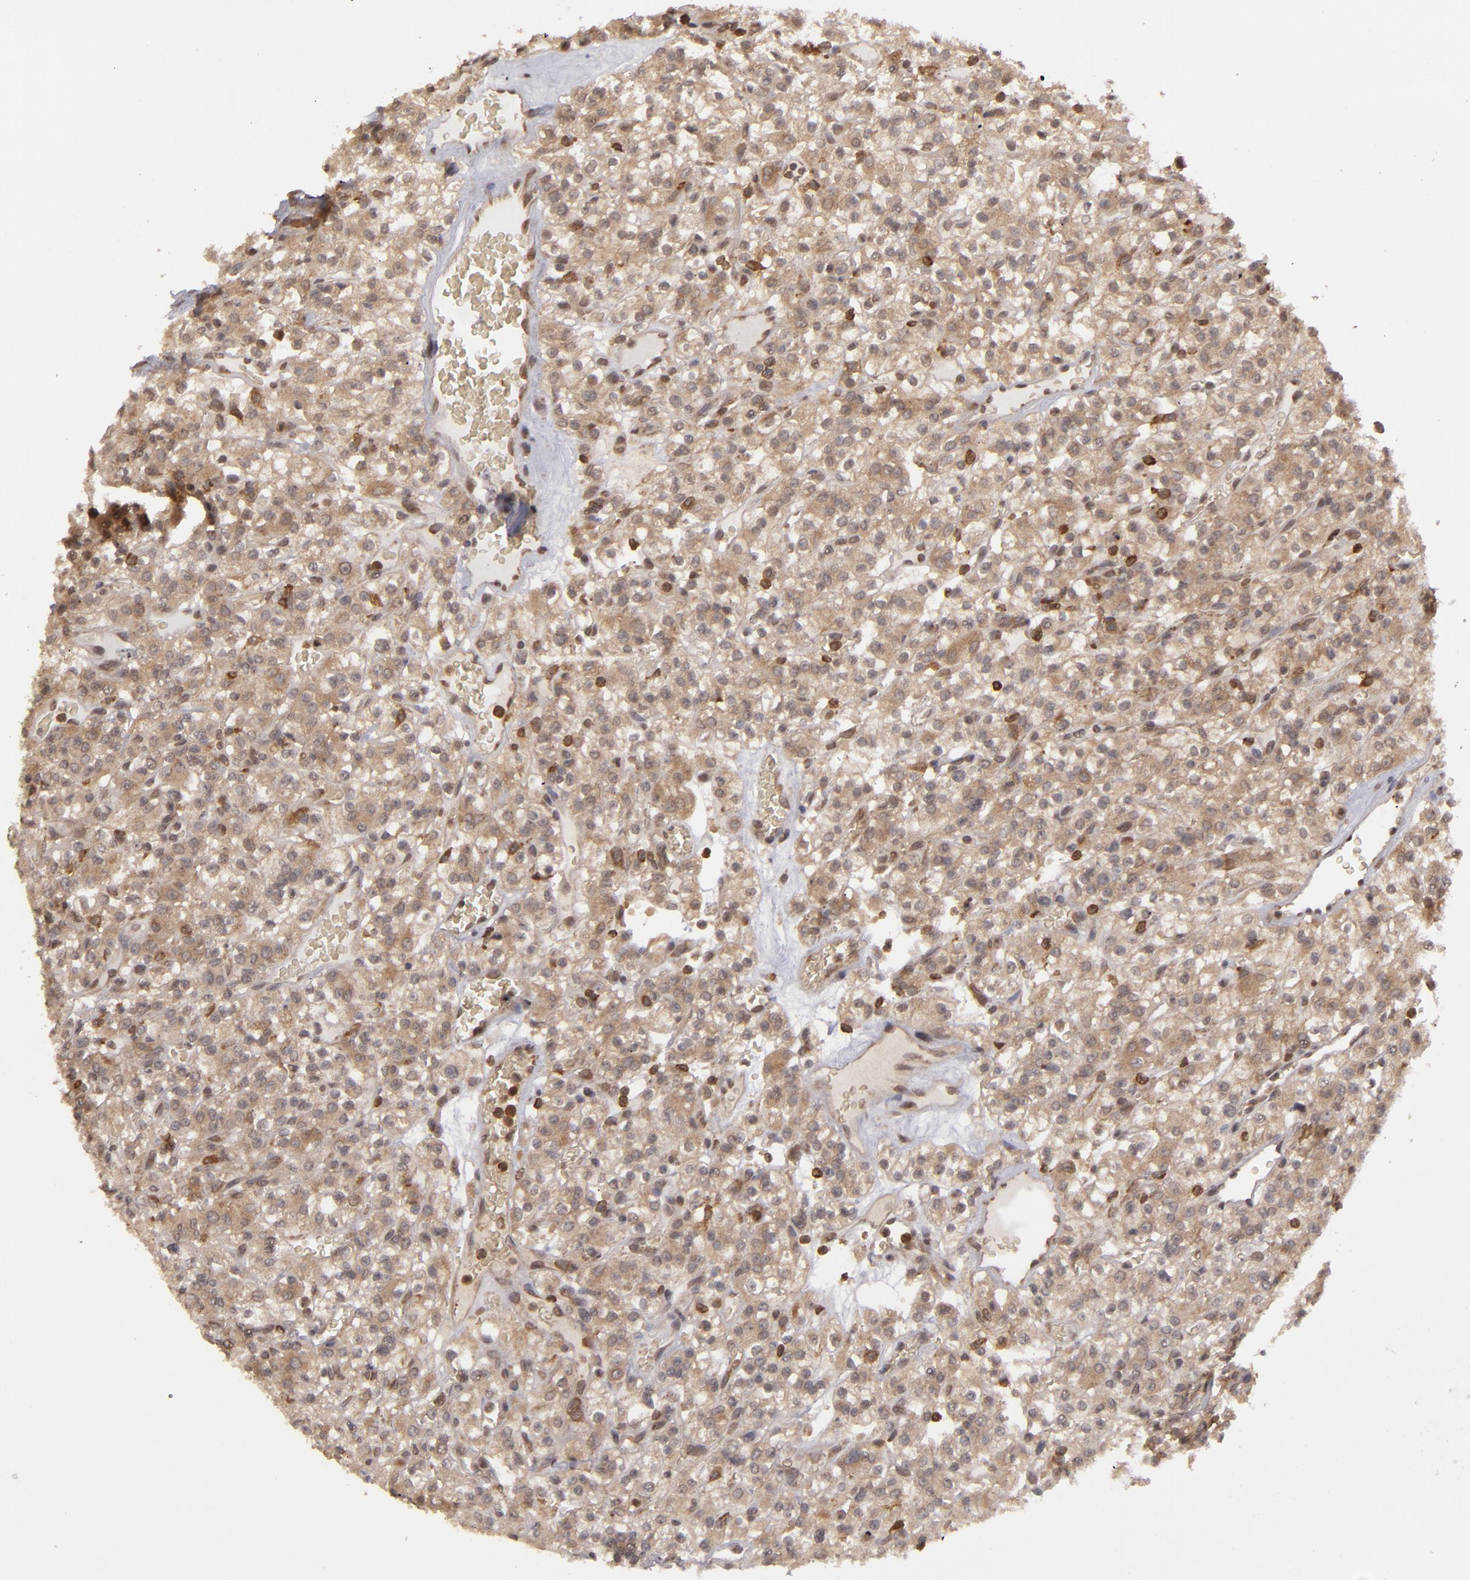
{"staining": {"intensity": "moderate", "quantity": ">75%", "location": "cytoplasmic/membranous"}, "tissue": "renal cancer", "cell_type": "Tumor cells", "image_type": "cancer", "snomed": [{"axis": "morphology", "description": "Normal tissue, NOS"}, {"axis": "morphology", "description": "Adenocarcinoma, NOS"}, {"axis": "topography", "description": "Kidney"}], "caption": "The photomicrograph displays immunohistochemical staining of adenocarcinoma (renal). There is moderate cytoplasmic/membranous positivity is seen in about >75% of tumor cells. The staining was performed using DAB, with brown indicating positive protein expression. Nuclei are stained blue with hematoxylin.", "gene": "MAPK3", "patient": {"sex": "female", "age": 72}}